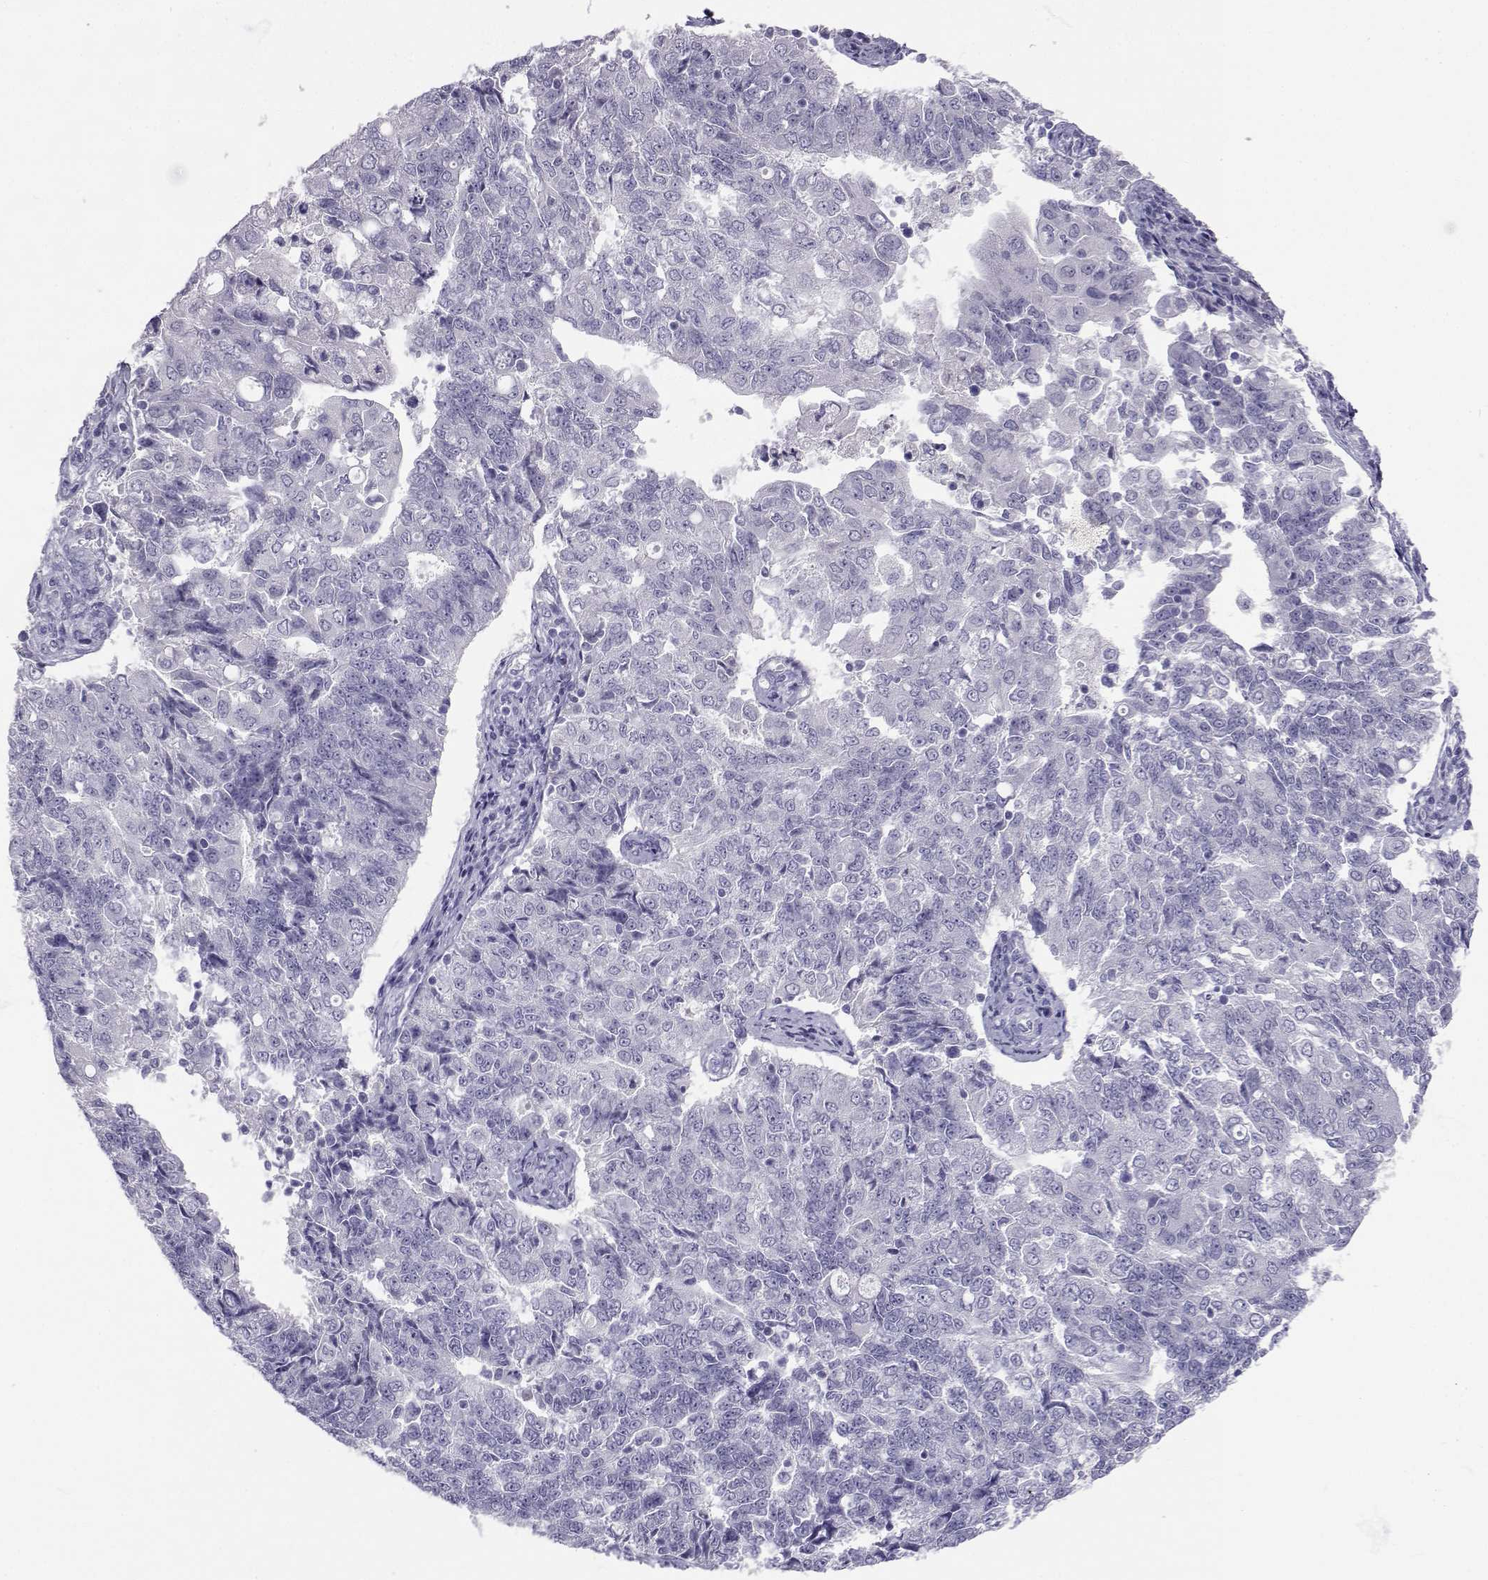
{"staining": {"intensity": "negative", "quantity": "none", "location": "none"}, "tissue": "endometrial cancer", "cell_type": "Tumor cells", "image_type": "cancer", "snomed": [{"axis": "morphology", "description": "Adenocarcinoma, NOS"}, {"axis": "topography", "description": "Endometrium"}], "caption": "A high-resolution micrograph shows immunohistochemistry (IHC) staining of adenocarcinoma (endometrial), which displays no significant positivity in tumor cells. The staining was performed using DAB to visualize the protein expression in brown, while the nuclei were stained in blue with hematoxylin (Magnification: 20x).", "gene": "SLC6A3", "patient": {"sex": "female", "age": 43}}